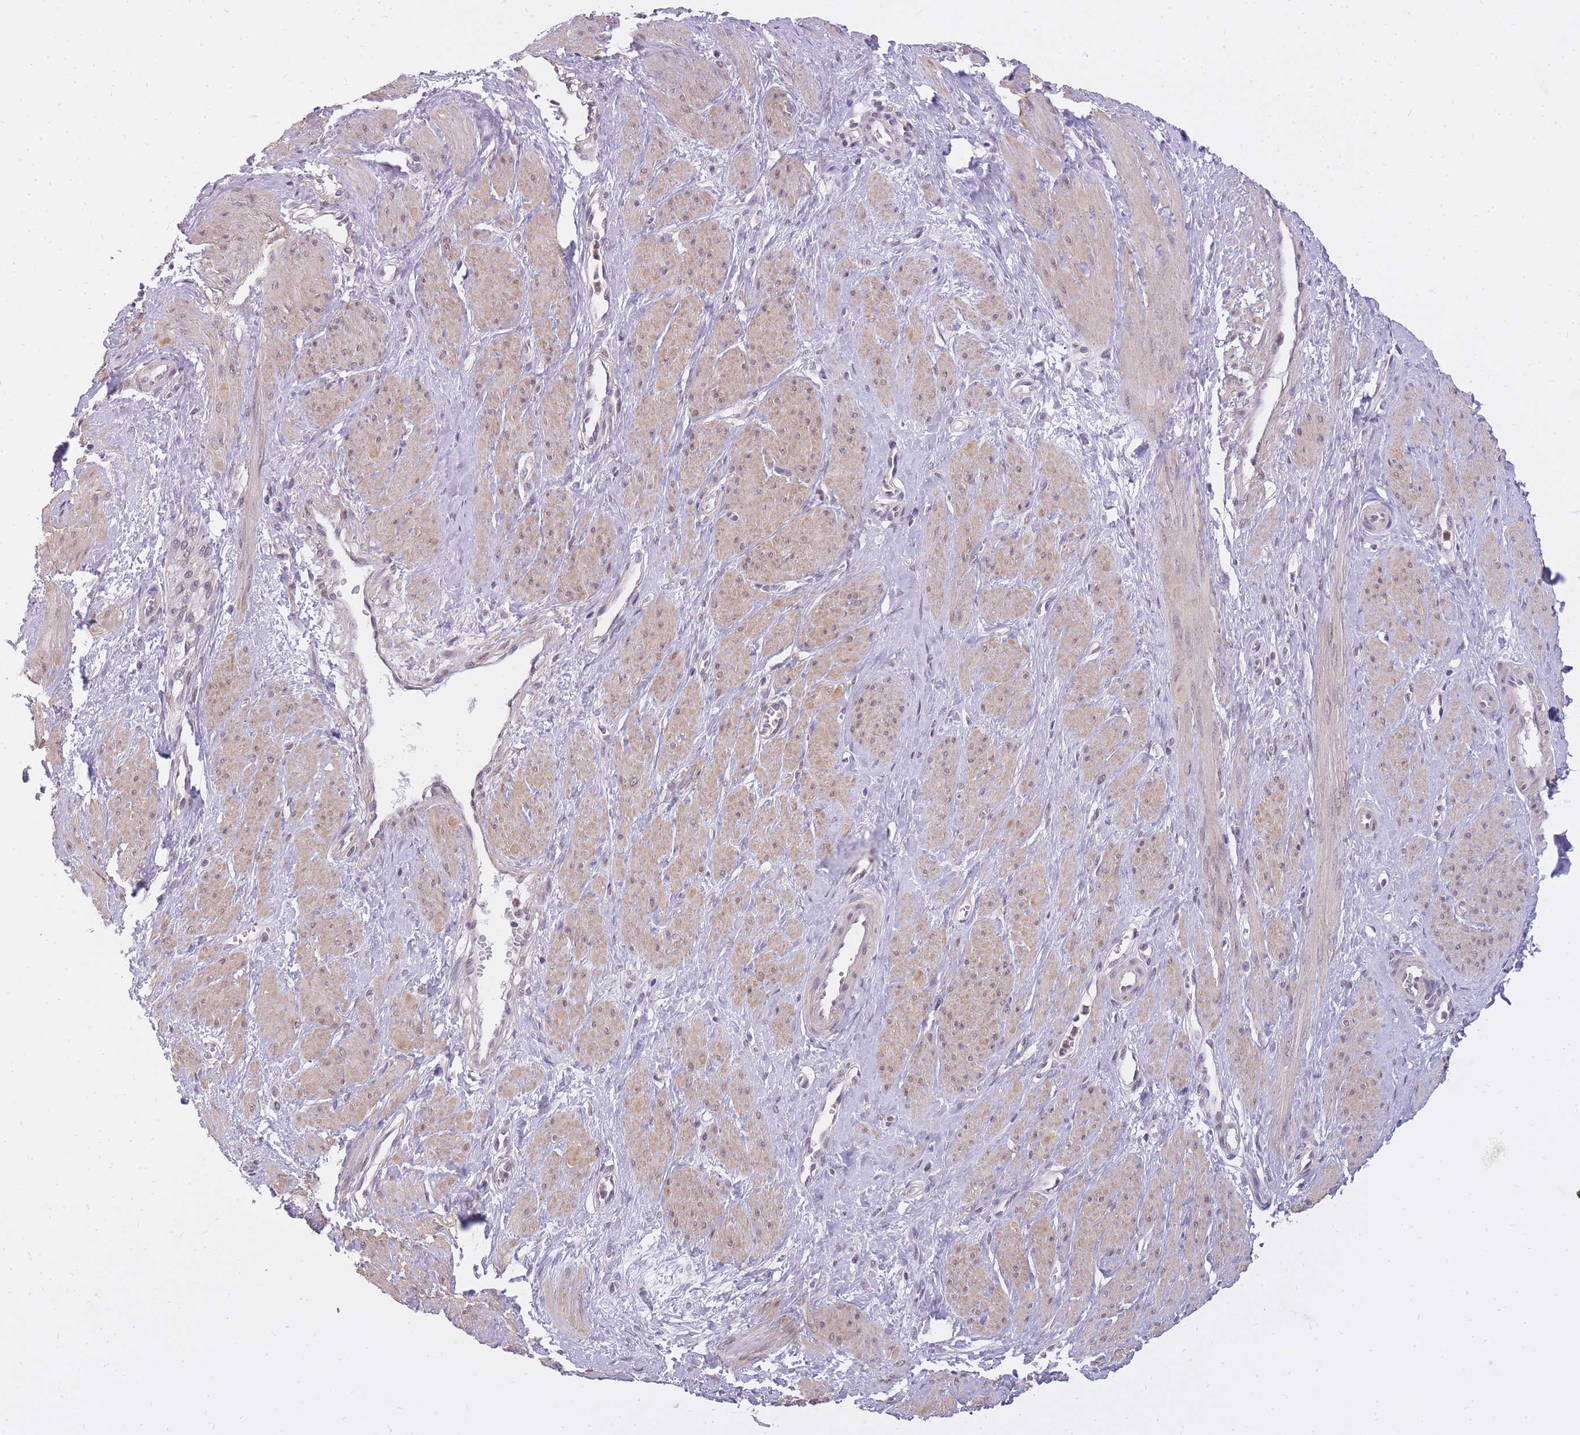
{"staining": {"intensity": "weak", "quantity": ">75%", "location": "cytoplasmic/membranous,nuclear"}, "tissue": "smooth muscle", "cell_type": "Smooth muscle cells", "image_type": "normal", "snomed": [{"axis": "morphology", "description": "Normal tissue, NOS"}, {"axis": "topography", "description": "Smooth muscle"}, {"axis": "topography", "description": "Uterus"}], "caption": "Smooth muscle cells demonstrate weak cytoplasmic/membranous,nuclear expression in approximately >75% of cells in unremarkable smooth muscle.", "gene": "TIGD1", "patient": {"sex": "female", "age": 39}}